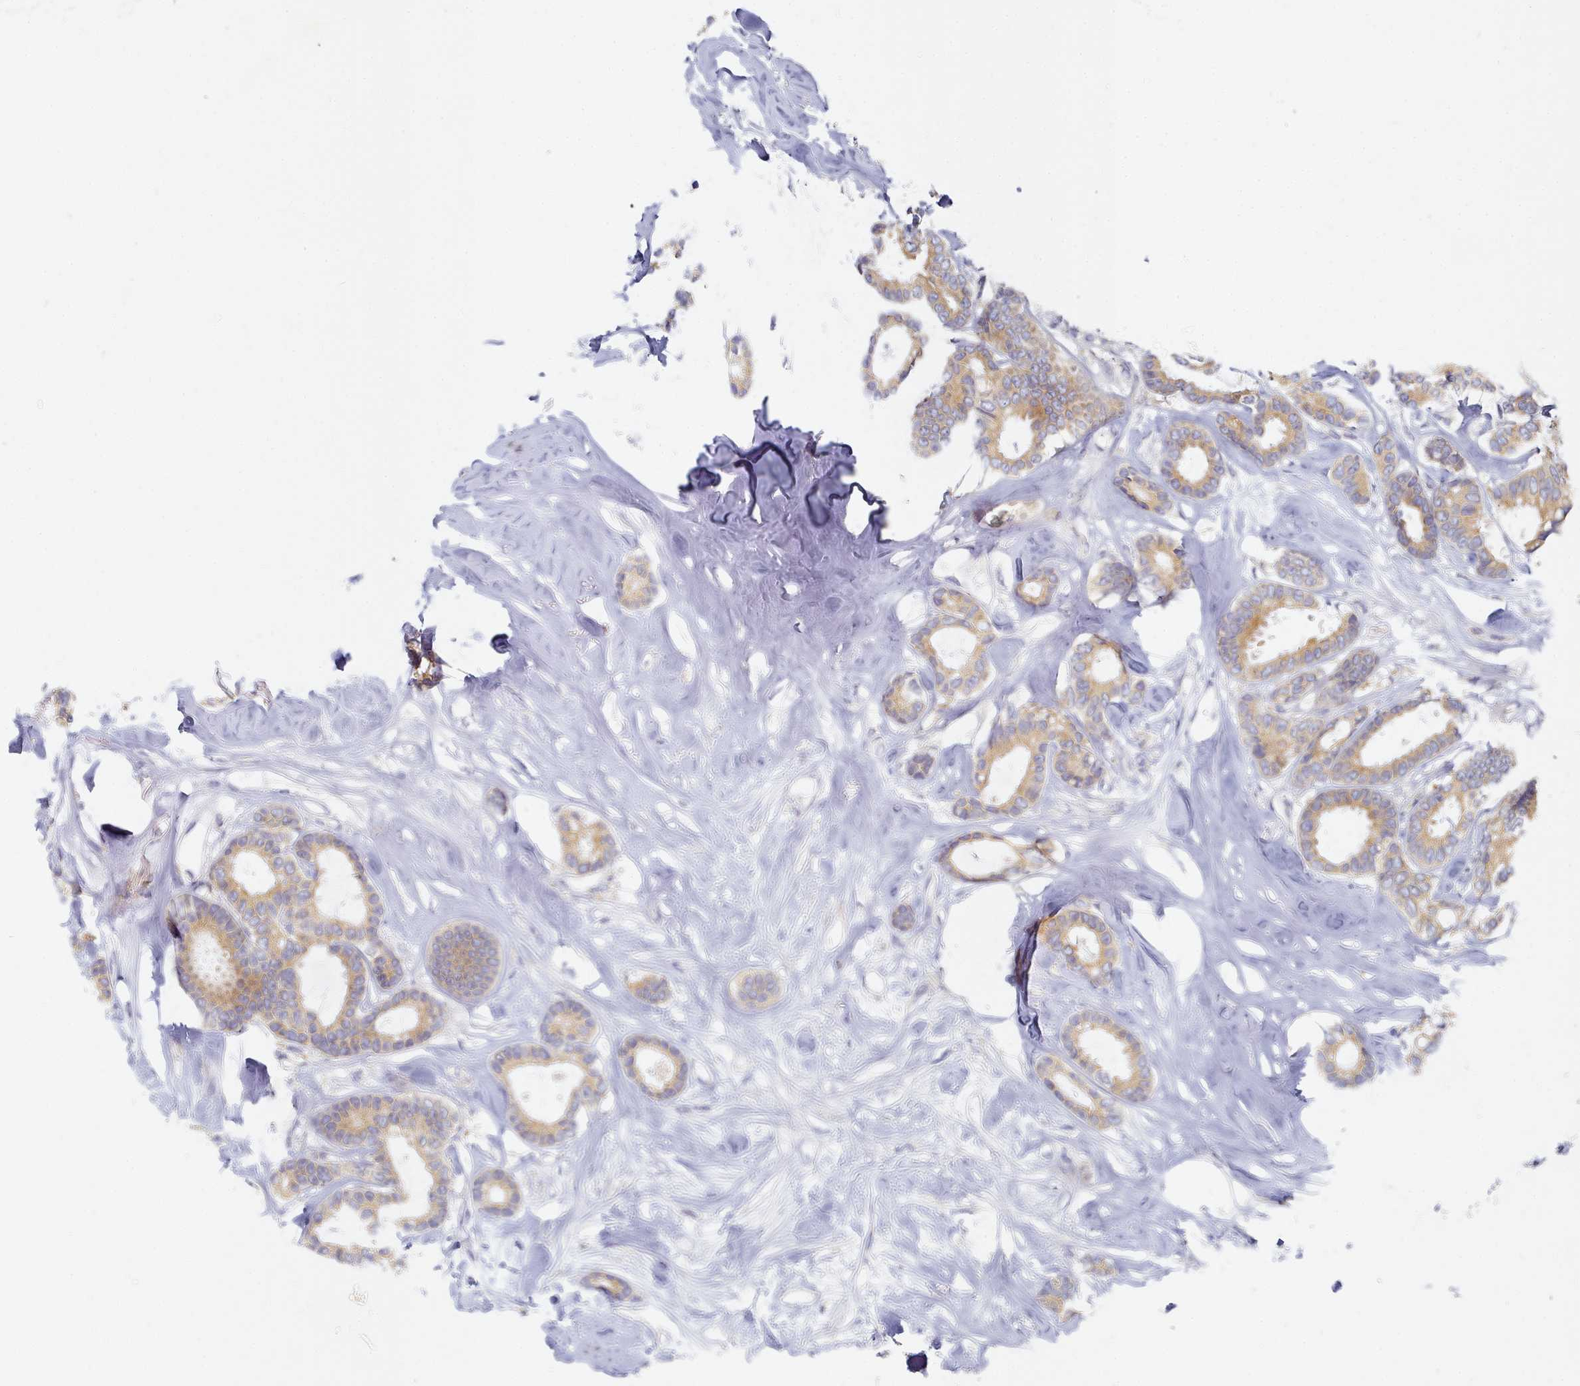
{"staining": {"intensity": "moderate", "quantity": ">75%", "location": "cytoplasmic/membranous"}, "tissue": "breast cancer", "cell_type": "Tumor cells", "image_type": "cancer", "snomed": [{"axis": "morphology", "description": "Duct carcinoma"}, {"axis": "topography", "description": "Breast"}], "caption": "High-power microscopy captured an immunohistochemistry (IHC) histopathology image of intraductal carcinoma (breast), revealing moderate cytoplasmic/membranous positivity in about >75% of tumor cells.", "gene": "TYW1B", "patient": {"sex": "female", "age": 87}}